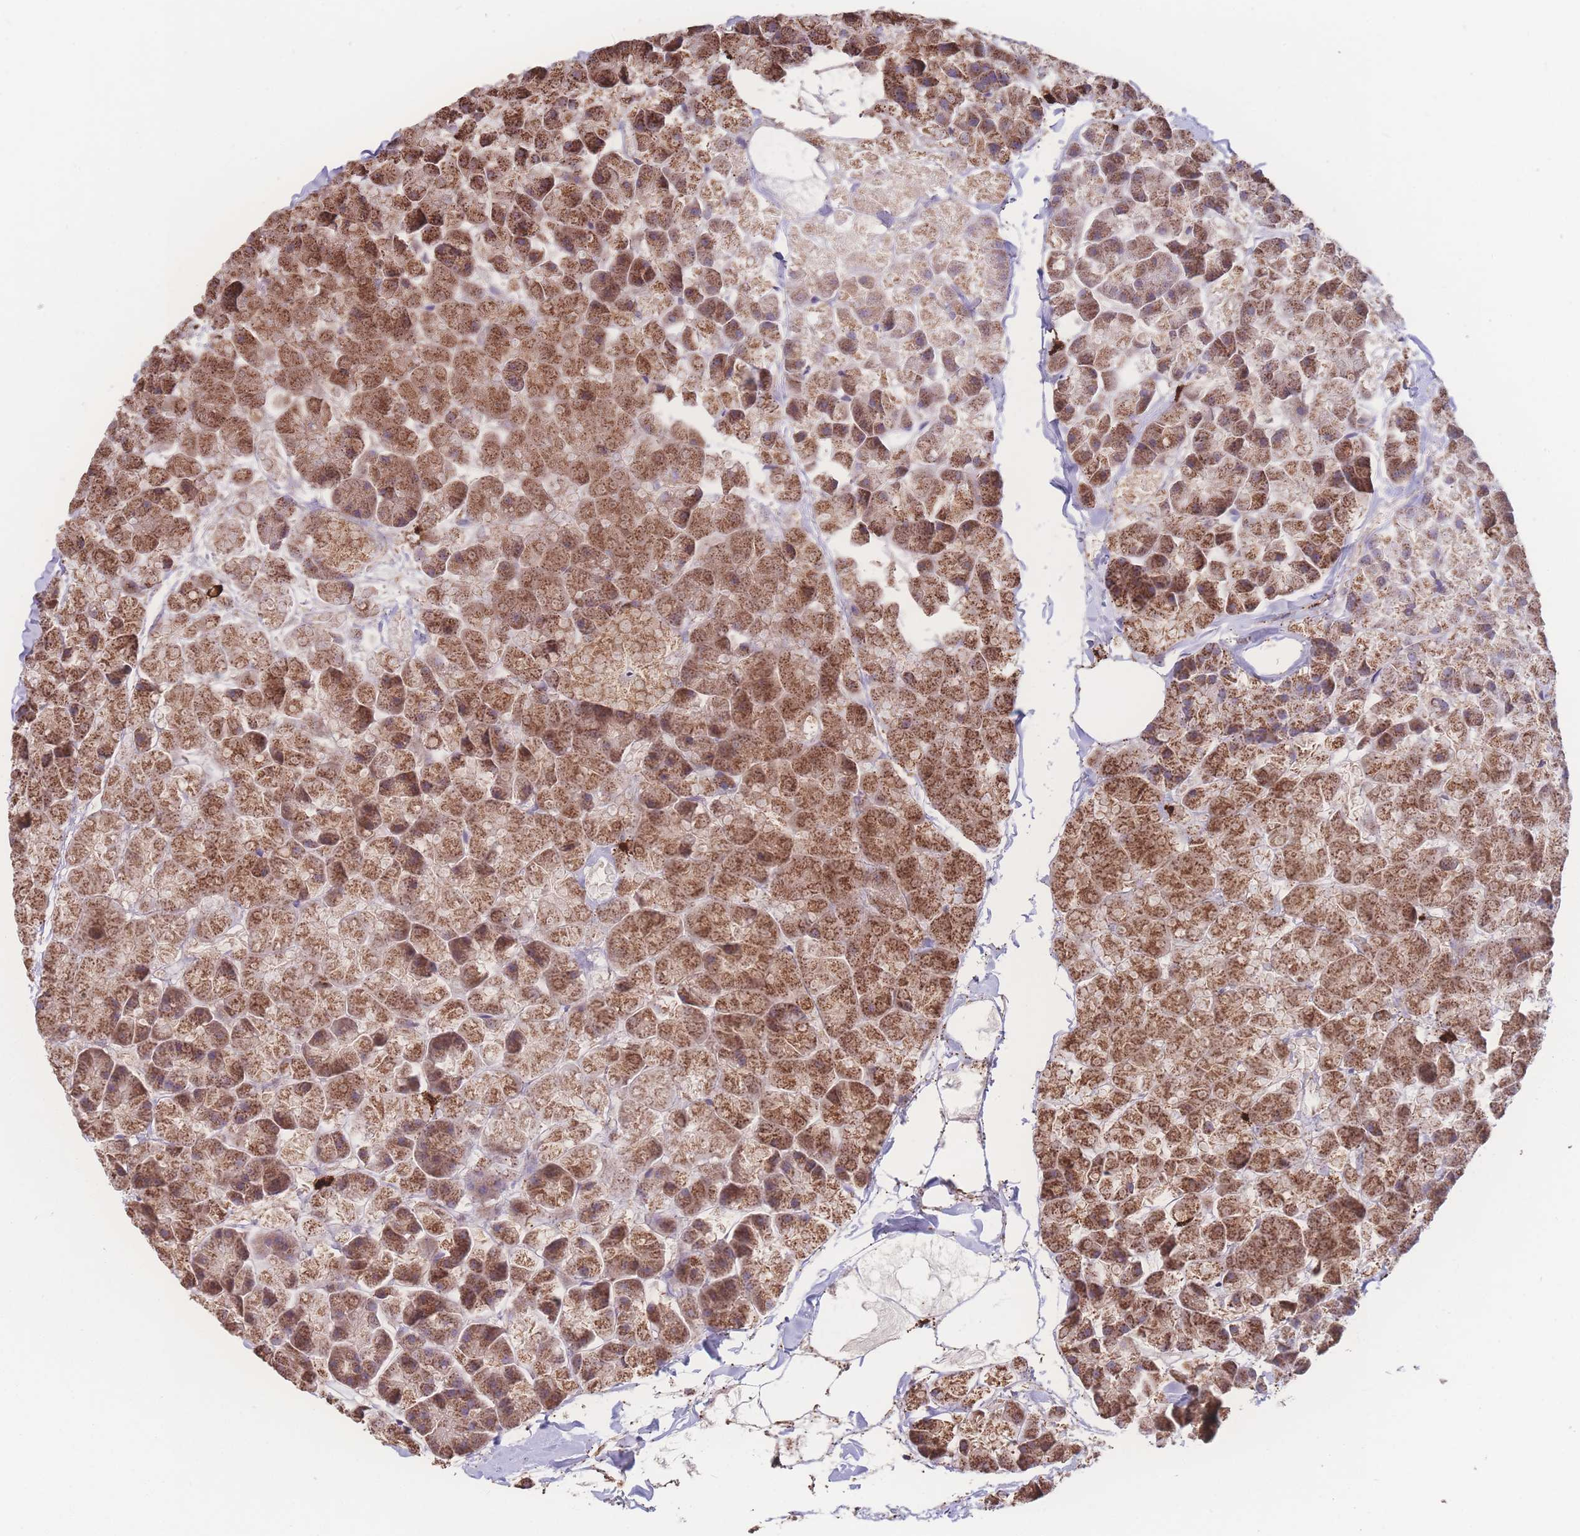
{"staining": {"intensity": "strong", "quantity": ">75%", "location": "cytoplasmic/membranous"}, "tissue": "pancreas", "cell_type": "Exocrine glandular cells", "image_type": "normal", "snomed": [{"axis": "morphology", "description": "Normal tissue, NOS"}, {"axis": "topography", "description": "Pancreas"}], "caption": "Protein expression analysis of benign pancreas exhibits strong cytoplasmic/membranous expression in approximately >75% of exocrine glandular cells.", "gene": "SGSM3", "patient": {"sex": "male", "age": 35}}